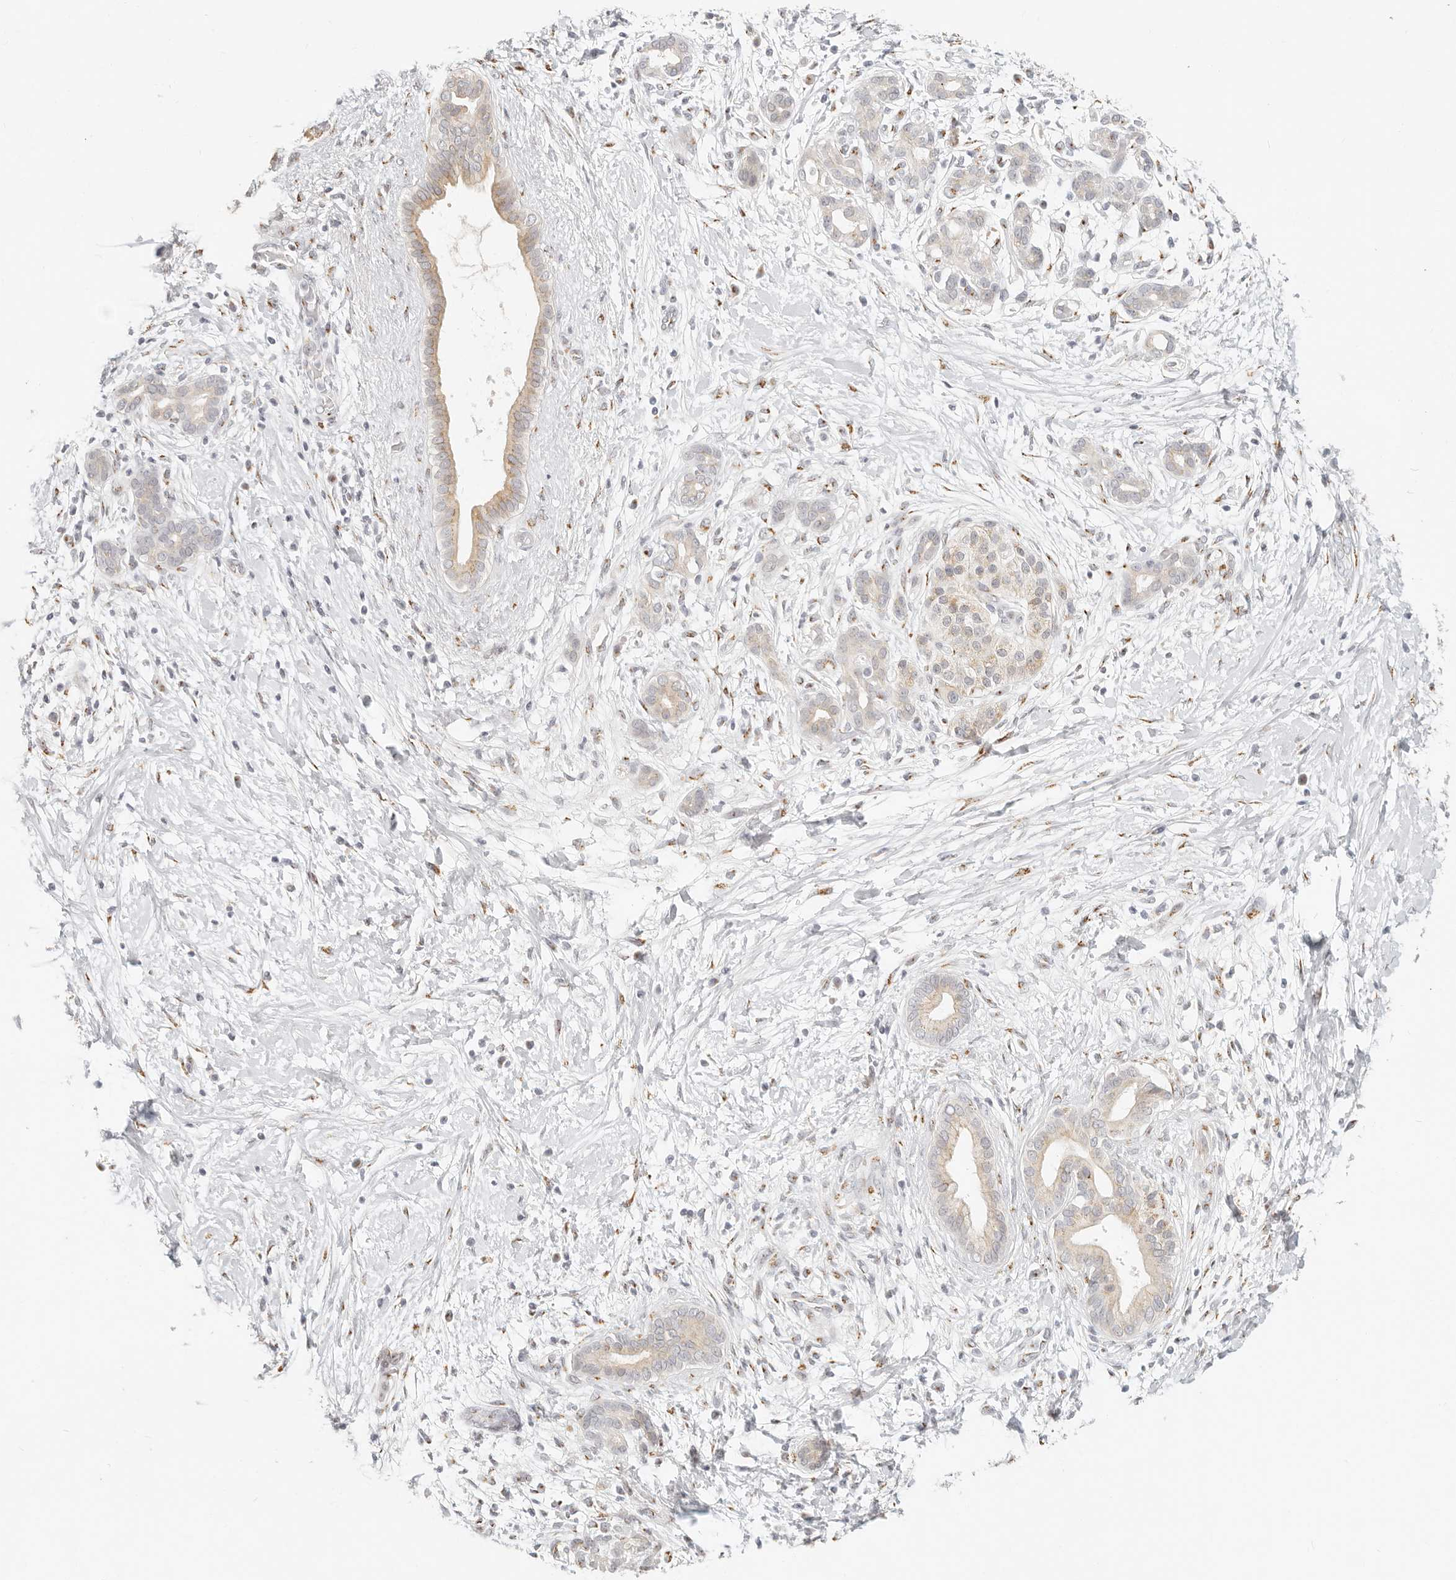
{"staining": {"intensity": "weak", "quantity": "25%-75%", "location": "cytoplasmic/membranous"}, "tissue": "pancreatic cancer", "cell_type": "Tumor cells", "image_type": "cancer", "snomed": [{"axis": "morphology", "description": "Adenocarcinoma, NOS"}, {"axis": "topography", "description": "Pancreas"}], "caption": "Human pancreatic cancer stained for a protein (brown) demonstrates weak cytoplasmic/membranous positive staining in about 25%-75% of tumor cells.", "gene": "FAM20B", "patient": {"sex": "male", "age": 58}}